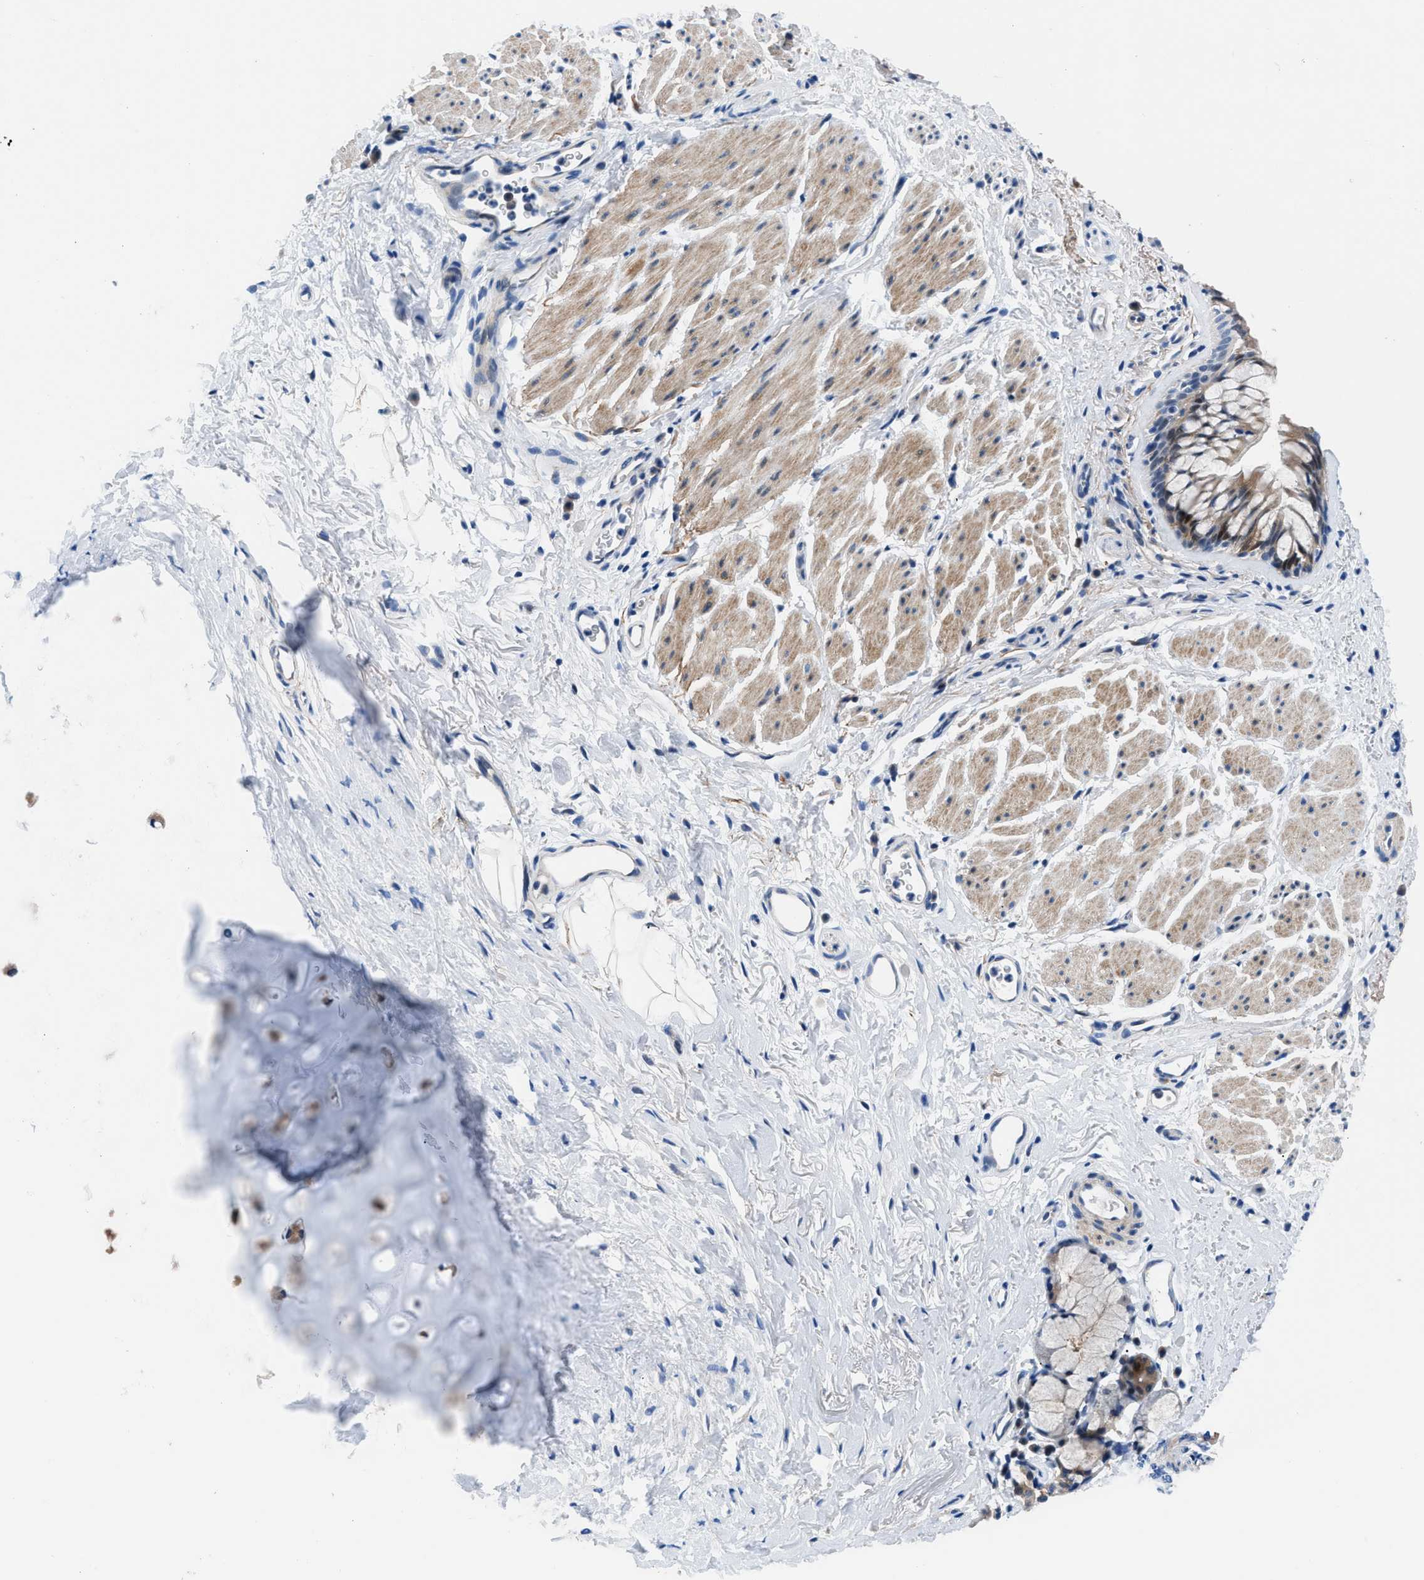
{"staining": {"intensity": "moderate", "quantity": ">75%", "location": "cytoplasmic/membranous"}, "tissue": "bronchus", "cell_type": "Respiratory epithelial cells", "image_type": "normal", "snomed": [{"axis": "morphology", "description": "Normal tissue, NOS"}, {"axis": "topography", "description": "Cartilage tissue"}, {"axis": "topography", "description": "Bronchus"}], "caption": "Protein staining of normal bronchus exhibits moderate cytoplasmic/membranous positivity in about >75% of respiratory epithelial cells. The staining is performed using DAB (3,3'-diaminobenzidine) brown chromogen to label protein expression. The nuclei are counter-stained blue using hematoxylin.", "gene": "UAP1", "patient": {"sex": "female", "age": 53}}